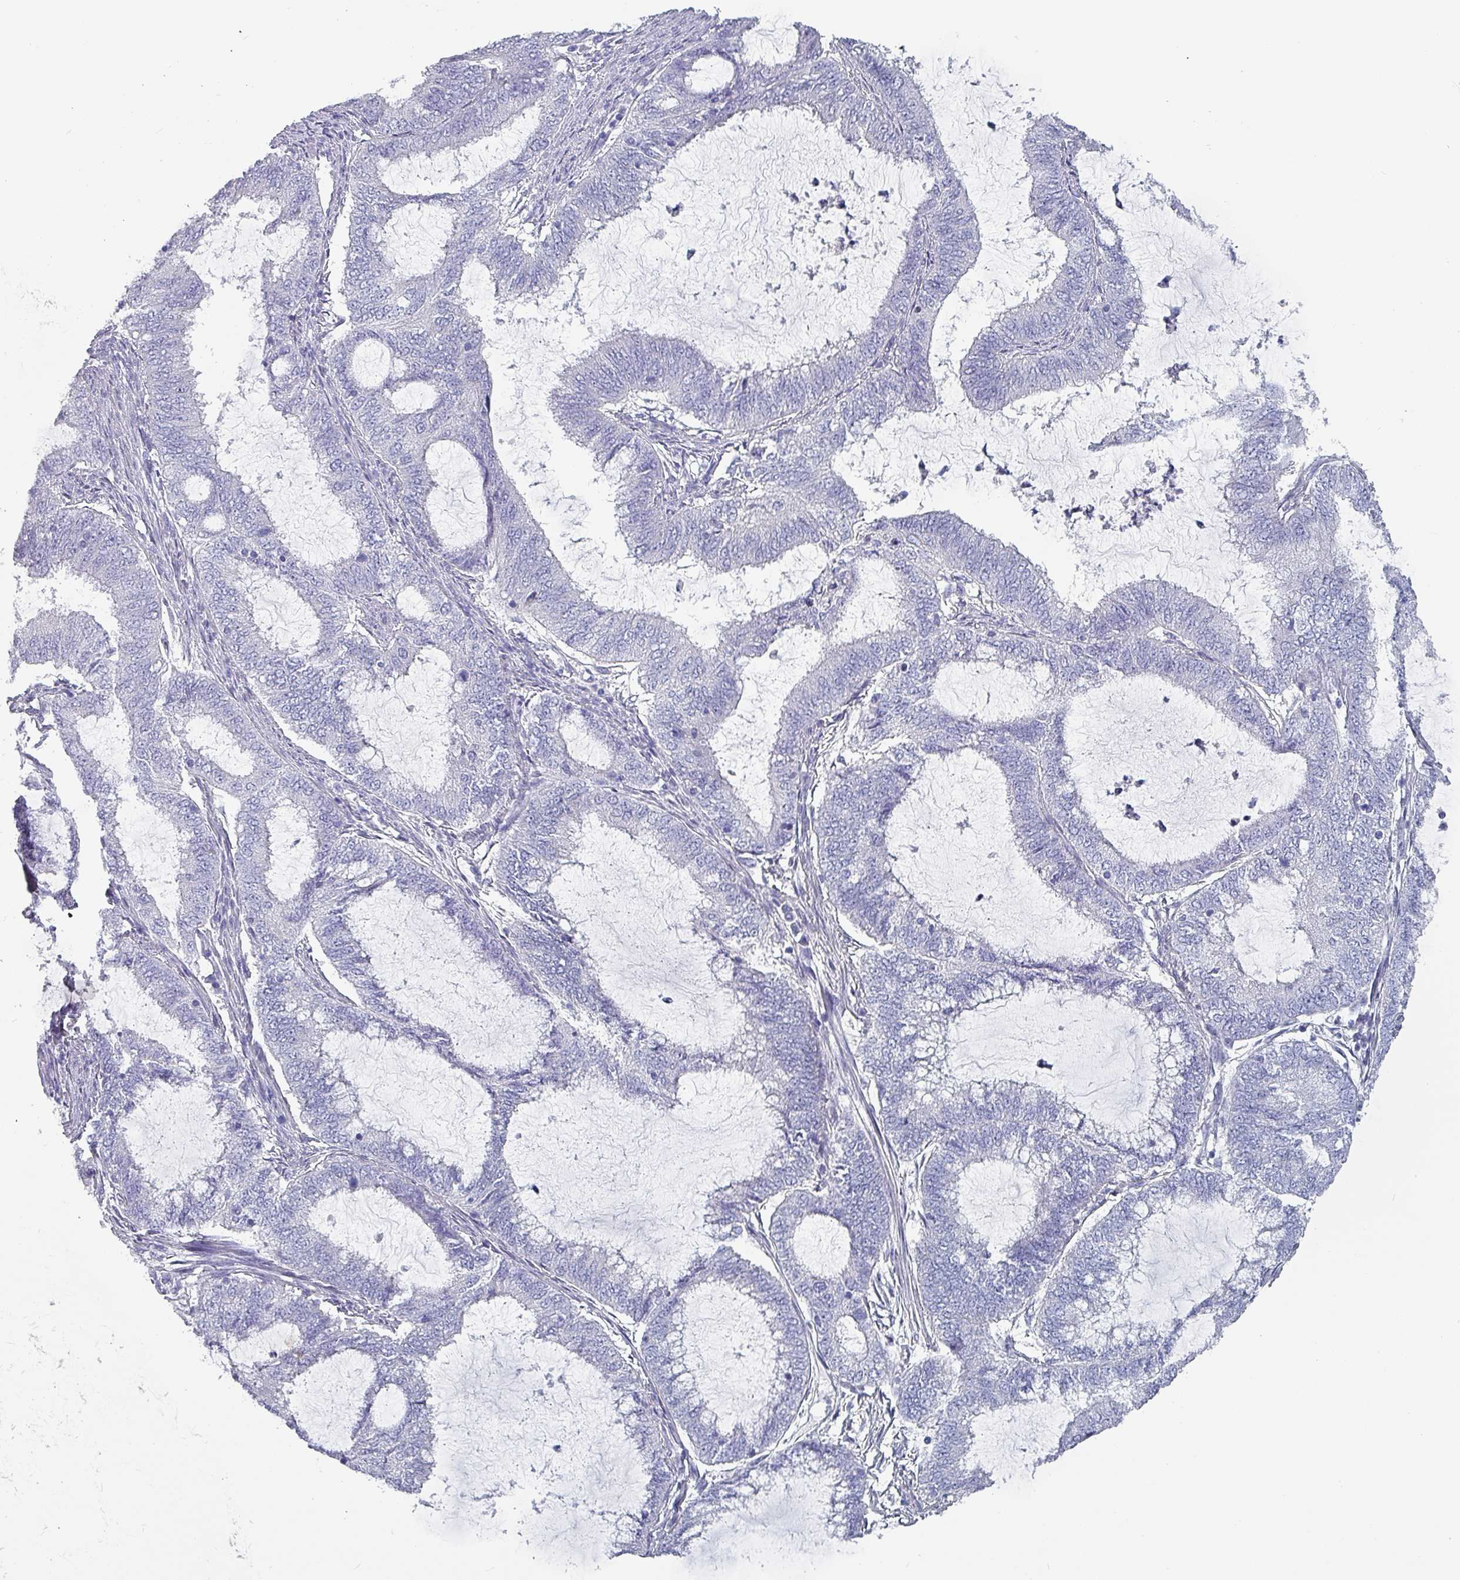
{"staining": {"intensity": "negative", "quantity": "none", "location": "none"}, "tissue": "endometrial cancer", "cell_type": "Tumor cells", "image_type": "cancer", "snomed": [{"axis": "morphology", "description": "Adenocarcinoma, NOS"}, {"axis": "topography", "description": "Endometrium"}], "caption": "Protein analysis of adenocarcinoma (endometrial) exhibits no significant expression in tumor cells.", "gene": "INS-IGF2", "patient": {"sex": "female", "age": 51}}